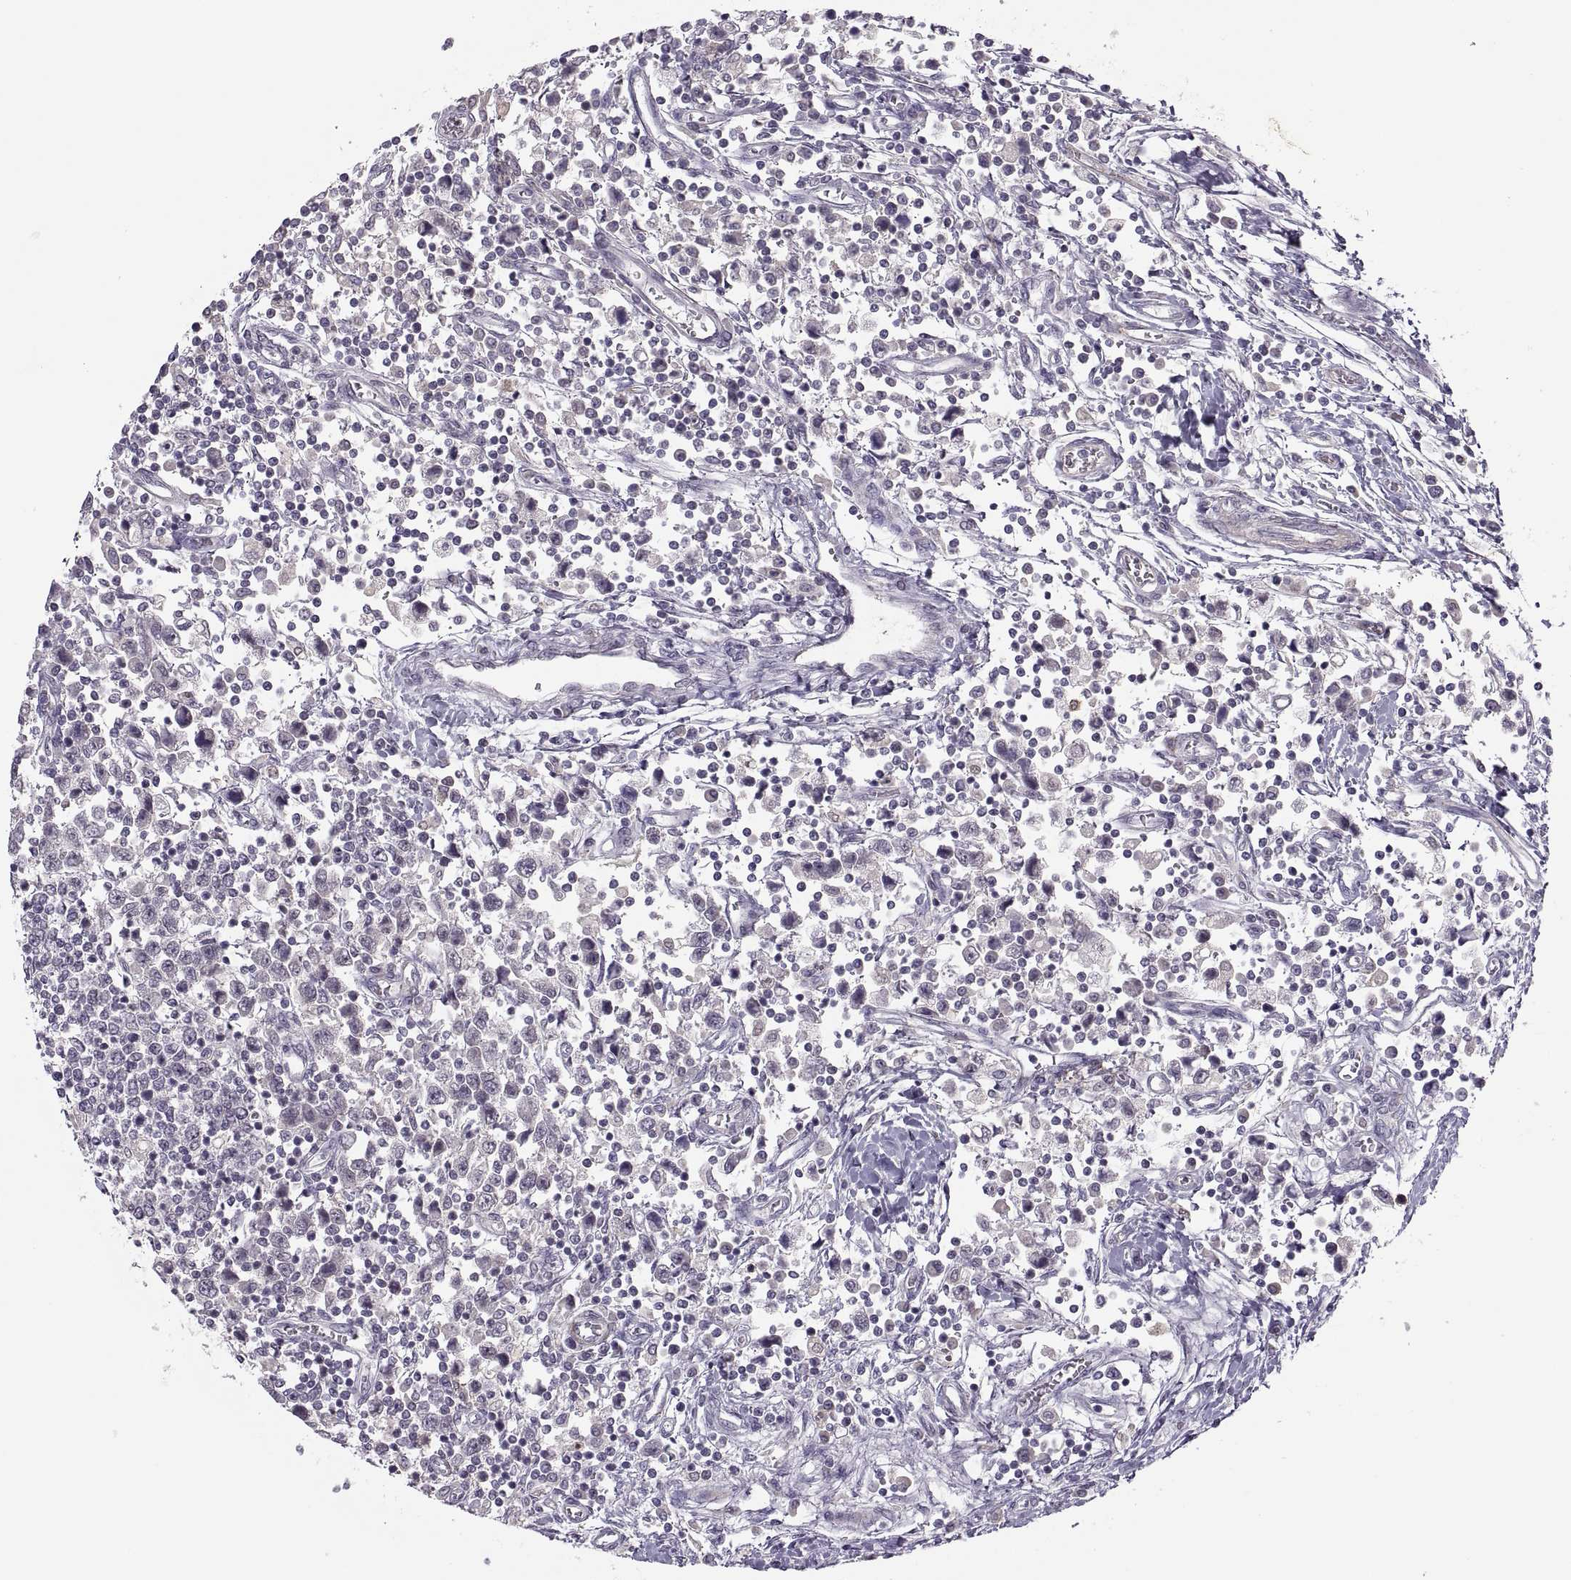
{"staining": {"intensity": "negative", "quantity": "none", "location": "none"}, "tissue": "testis cancer", "cell_type": "Tumor cells", "image_type": "cancer", "snomed": [{"axis": "morphology", "description": "Seminoma, NOS"}, {"axis": "topography", "description": "Testis"}], "caption": "Tumor cells are negative for protein expression in human seminoma (testis). (Brightfield microscopy of DAB (3,3'-diaminobenzidine) immunohistochemistry at high magnification).", "gene": "CHCT1", "patient": {"sex": "male", "age": 34}}